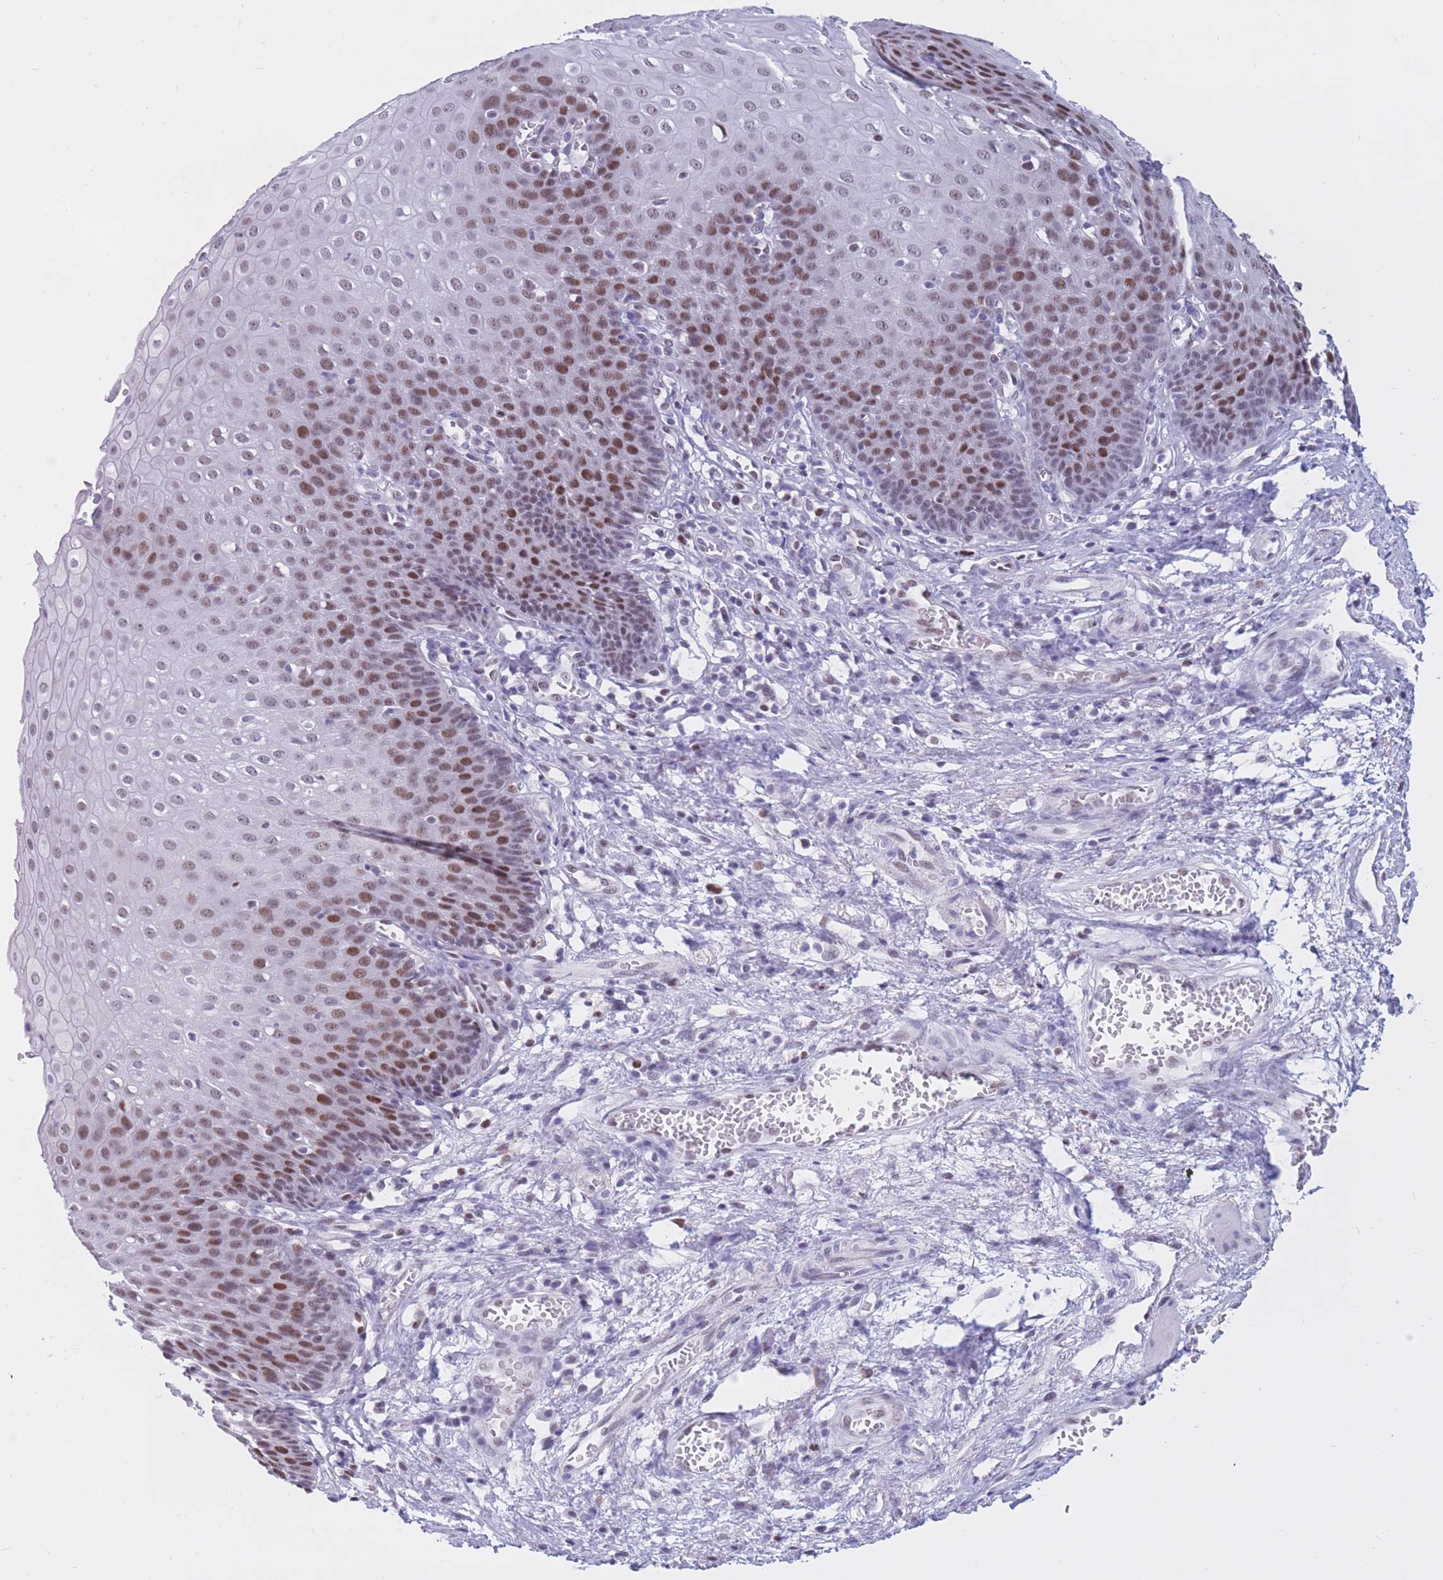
{"staining": {"intensity": "strong", "quantity": "25%-75%", "location": "nuclear"}, "tissue": "esophagus", "cell_type": "Squamous epithelial cells", "image_type": "normal", "snomed": [{"axis": "morphology", "description": "Normal tissue, NOS"}, {"axis": "topography", "description": "Esophagus"}], "caption": "Immunohistochemical staining of benign esophagus displays strong nuclear protein positivity in approximately 25%-75% of squamous epithelial cells. The staining was performed using DAB to visualize the protein expression in brown, while the nuclei were stained in blue with hematoxylin (Magnification: 20x).", "gene": "NASP", "patient": {"sex": "male", "age": 71}}